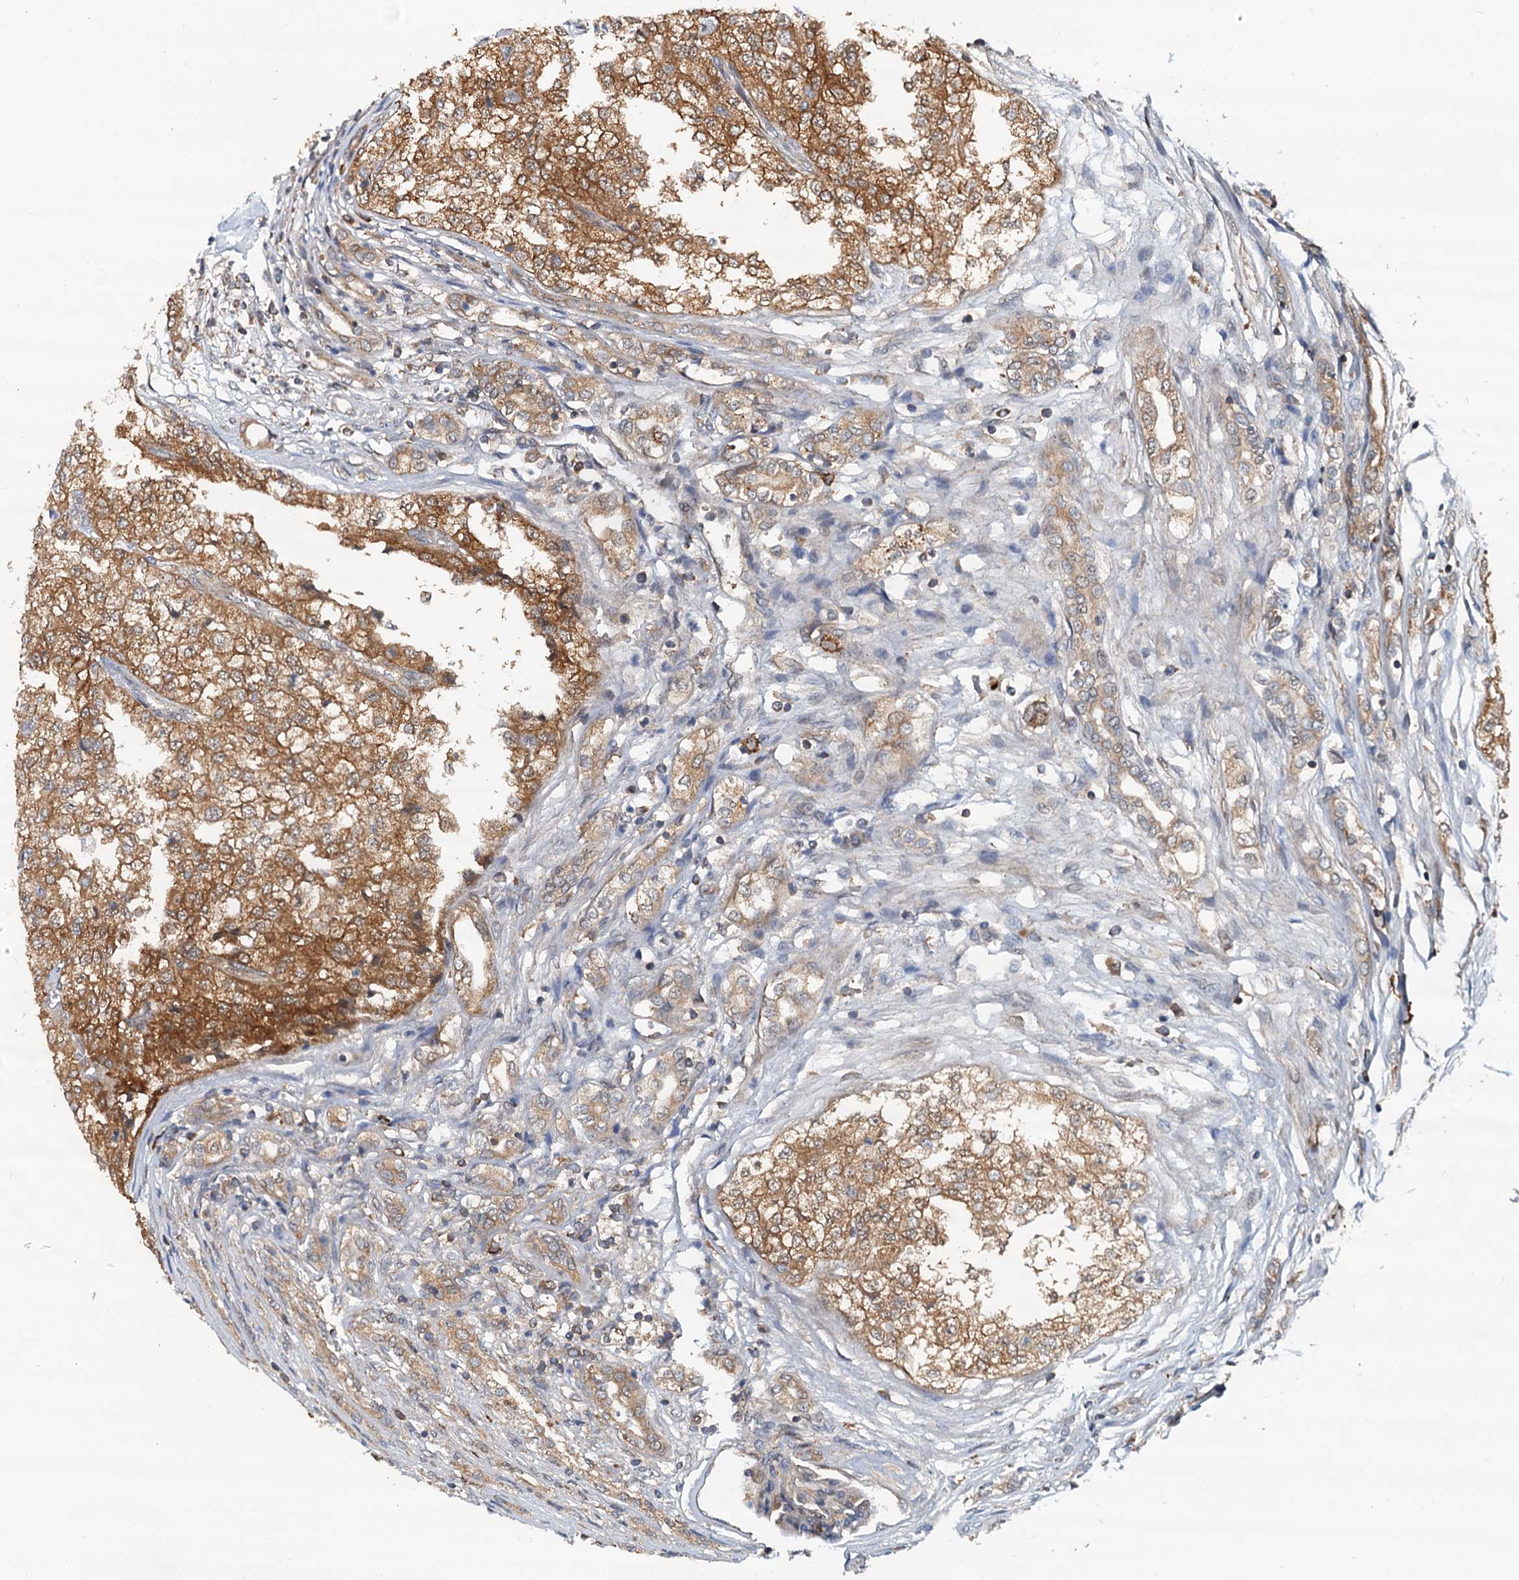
{"staining": {"intensity": "moderate", "quantity": ">75%", "location": "cytoplasmic/membranous"}, "tissue": "renal cancer", "cell_type": "Tumor cells", "image_type": "cancer", "snomed": [{"axis": "morphology", "description": "Adenocarcinoma, NOS"}, {"axis": "topography", "description": "Kidney"}], "caption": "Immunohistochemical staining of human adenocarcinoma (renal) reveals moderate cytoplasmic/membranous protein positivity in about >75% of tumor cells. The staining was performed using DAB (3,3'-diaminobenzidine), with brown indicating positive protein expression. Nuclei are stained blue with hematoxylin.", "gene": "AAGAB", "patient": {"sex": "female", "age": 54}}